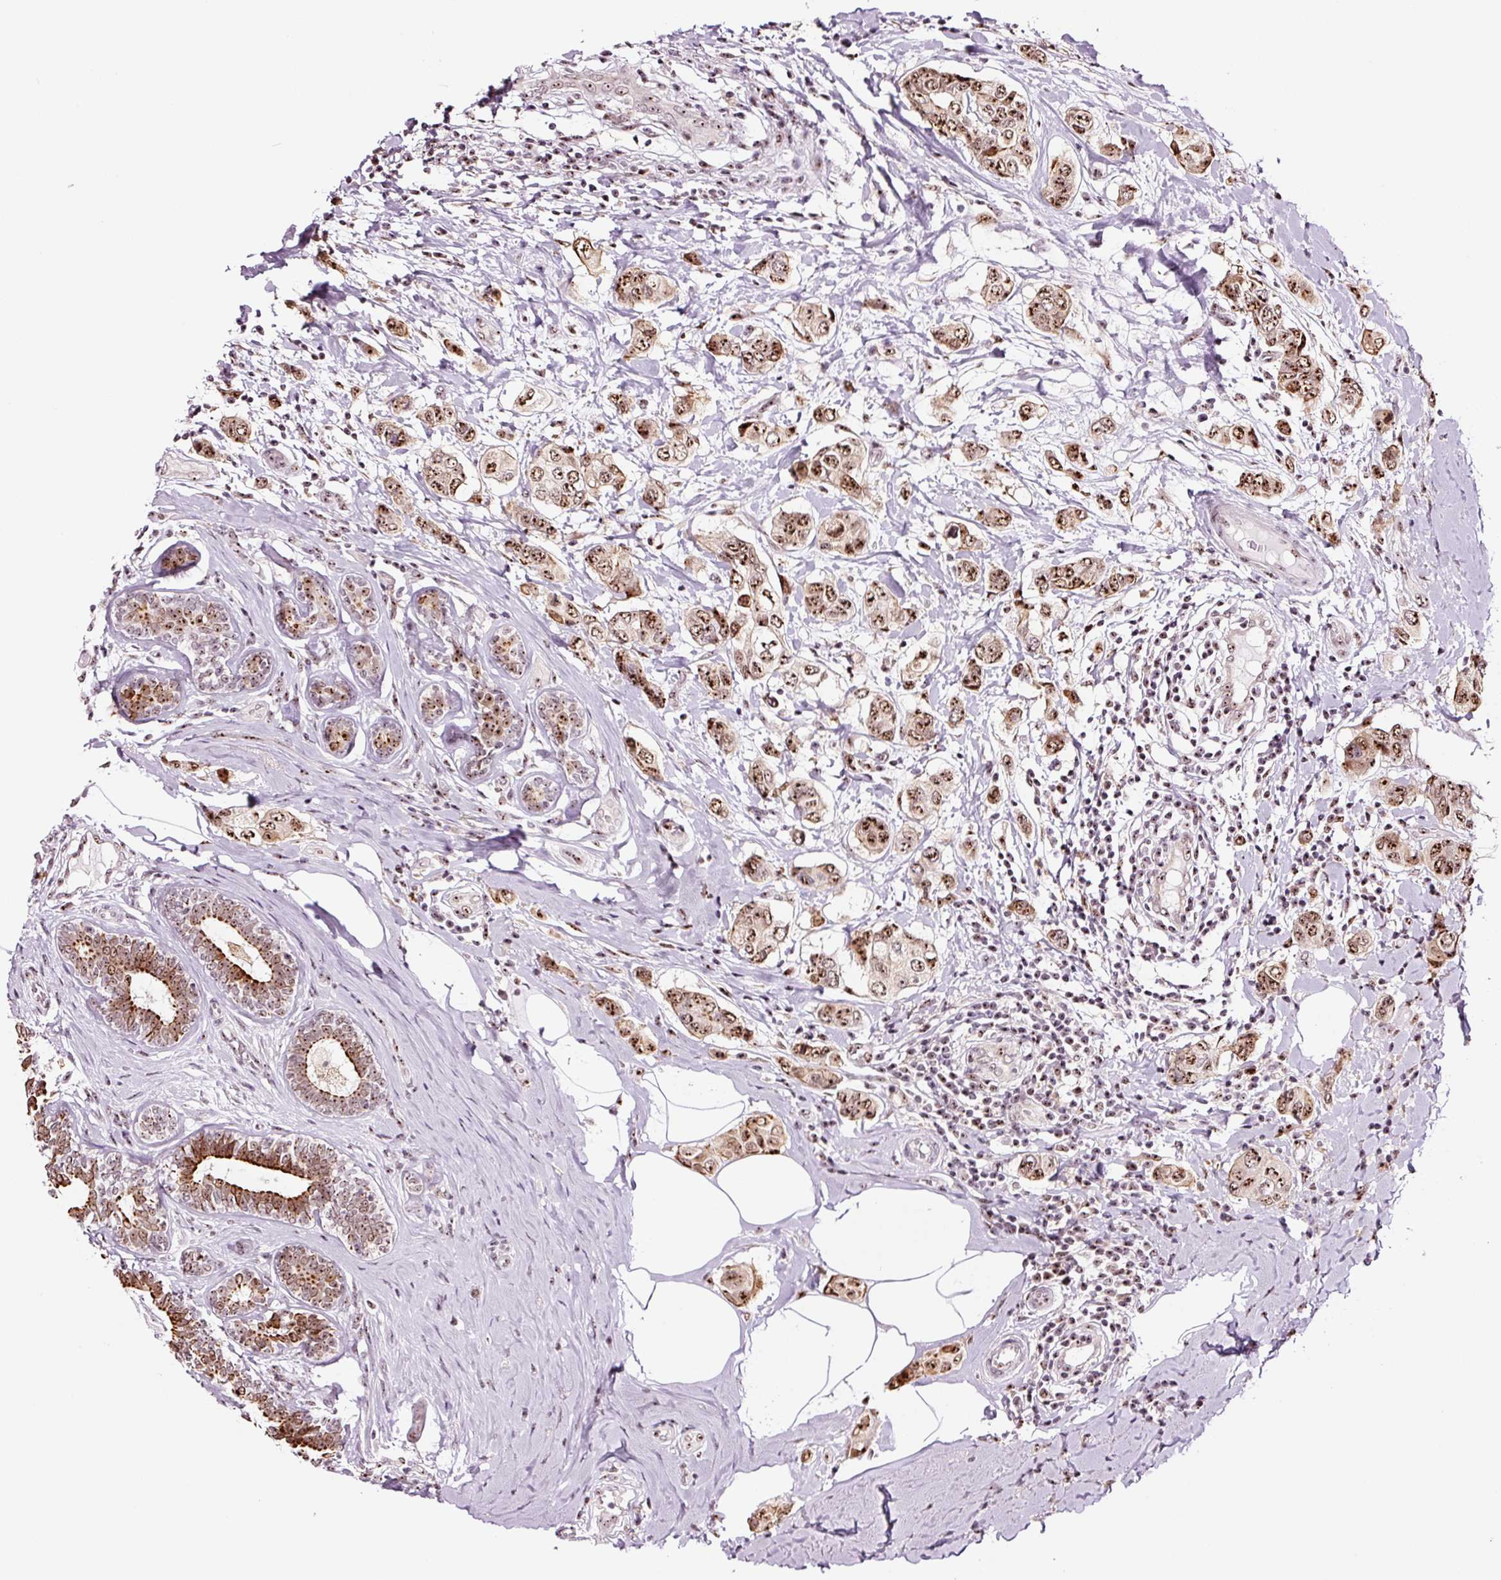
{"staining": {"intensity": "strong", "quantity": ">75%", "location": "cytoplasmic/membranous,nuclear"}, "tissue": "breast cancer", "cell_type": "Tumor cells", "image_type": "cancer", "snomed": [{"axis": "morphology", "description": "Lobular carcinoma"}, {"axis": "topography", "description": "Breast"}], "caption": "Immunohistochemical staining of human breast cancer exhibits high levels of strong cytoplasmic/membranous and nuclear positivity in approximately >75% of tumor cells.", "gene": "GNL3", "patient": {"sex": "female", "age": 51}}